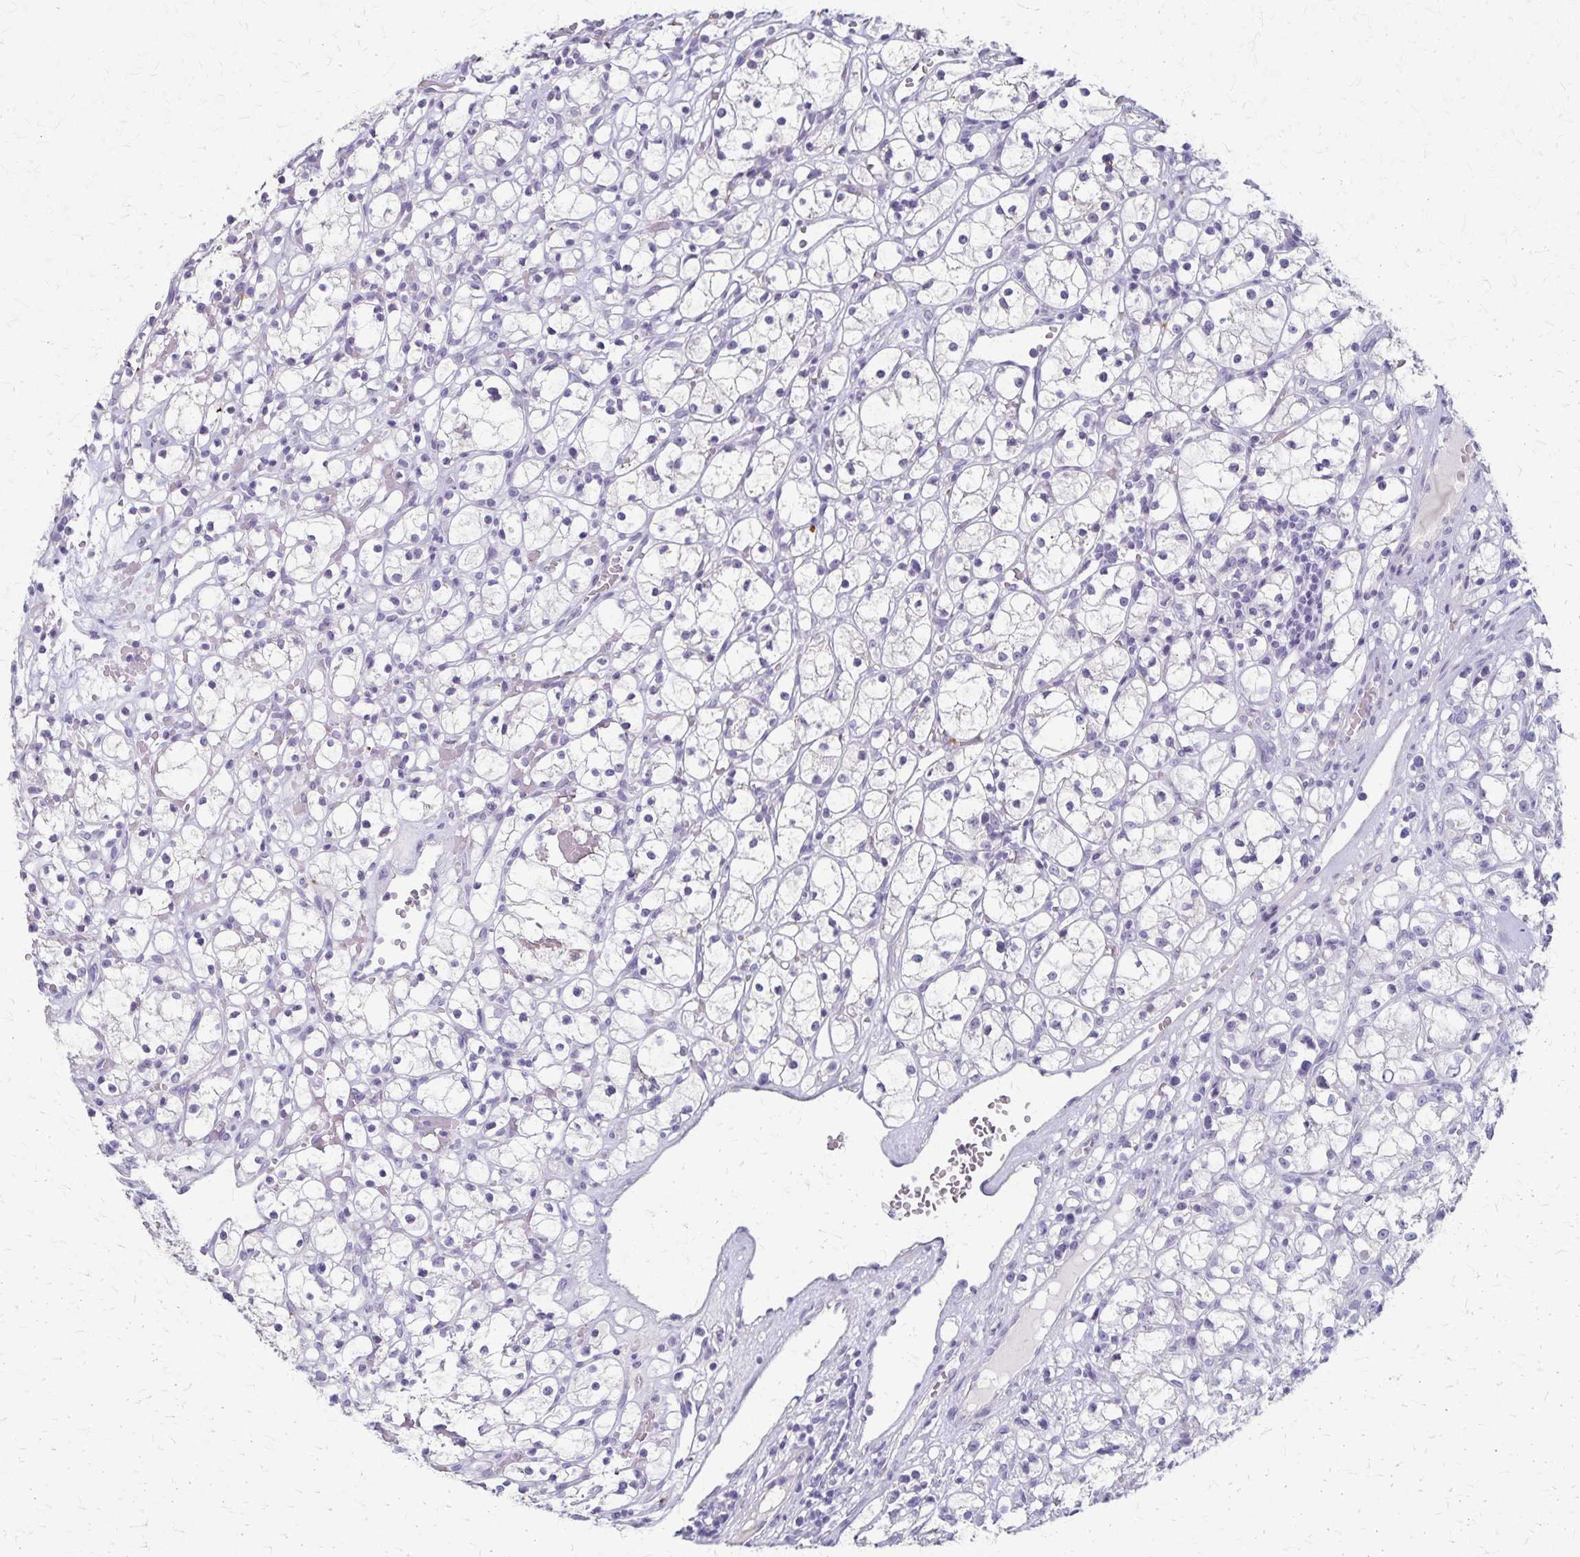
{"staining": {"intensity": "negative", "quantity": "none", "location": "none"}, "tissue": "renal cancer", "cell_type": "Tumor cells", "image_type": "cancer", "snomed": [{"axis": "morphology", "description": "Adenocarcinoma, NOS"}, {"axis": "topography", "description": "Kidney"}], "caption": "An immunohistochemistry (IHC) micrograph of renal cancer is shown. There is no staining in tumor cells of renal cancer.", "gene": "RASL10B", "patient": {"sex": "female", "age": 59}}